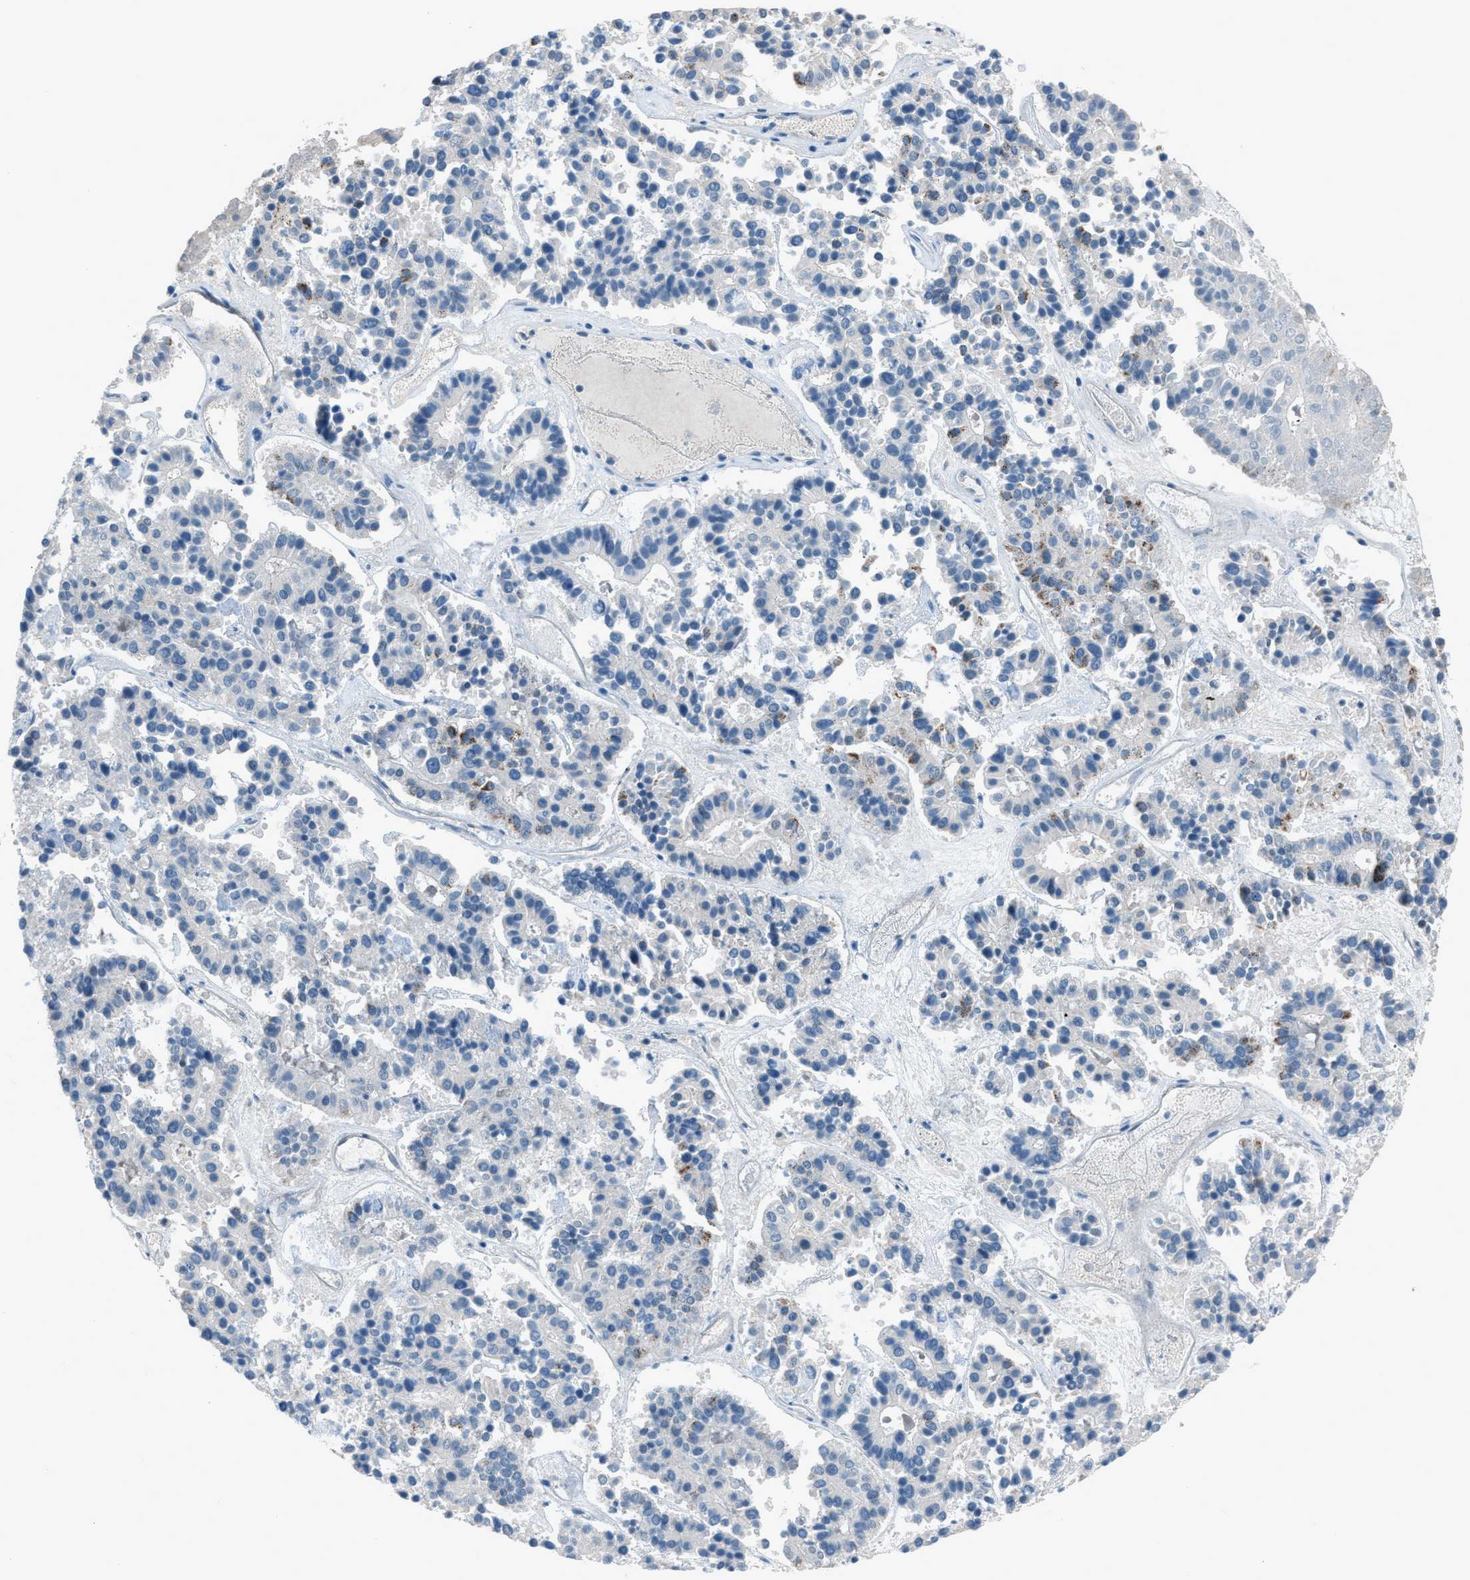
{"staining": {"intensity": "moderate", "quantity": "<25%", "location": "cytoplasmic/membranous"}, "tissue": "pancreatic cancer", "cell_type": "Tumor cells", "image_type": "cancer", "snomed": [{"axis": "morphology", "description": "Adenocarcinoma, NOS"}, {"axis": "topography", "description": "Pancreas"}], "caption": "A brown stain highlights moderate cytoplasmic/membranous staining of a protein in adenocarcinoma (pancreatic) tumor cells.", "gene": "MDH2", "patient": {"sex": "male", "age": 50}}